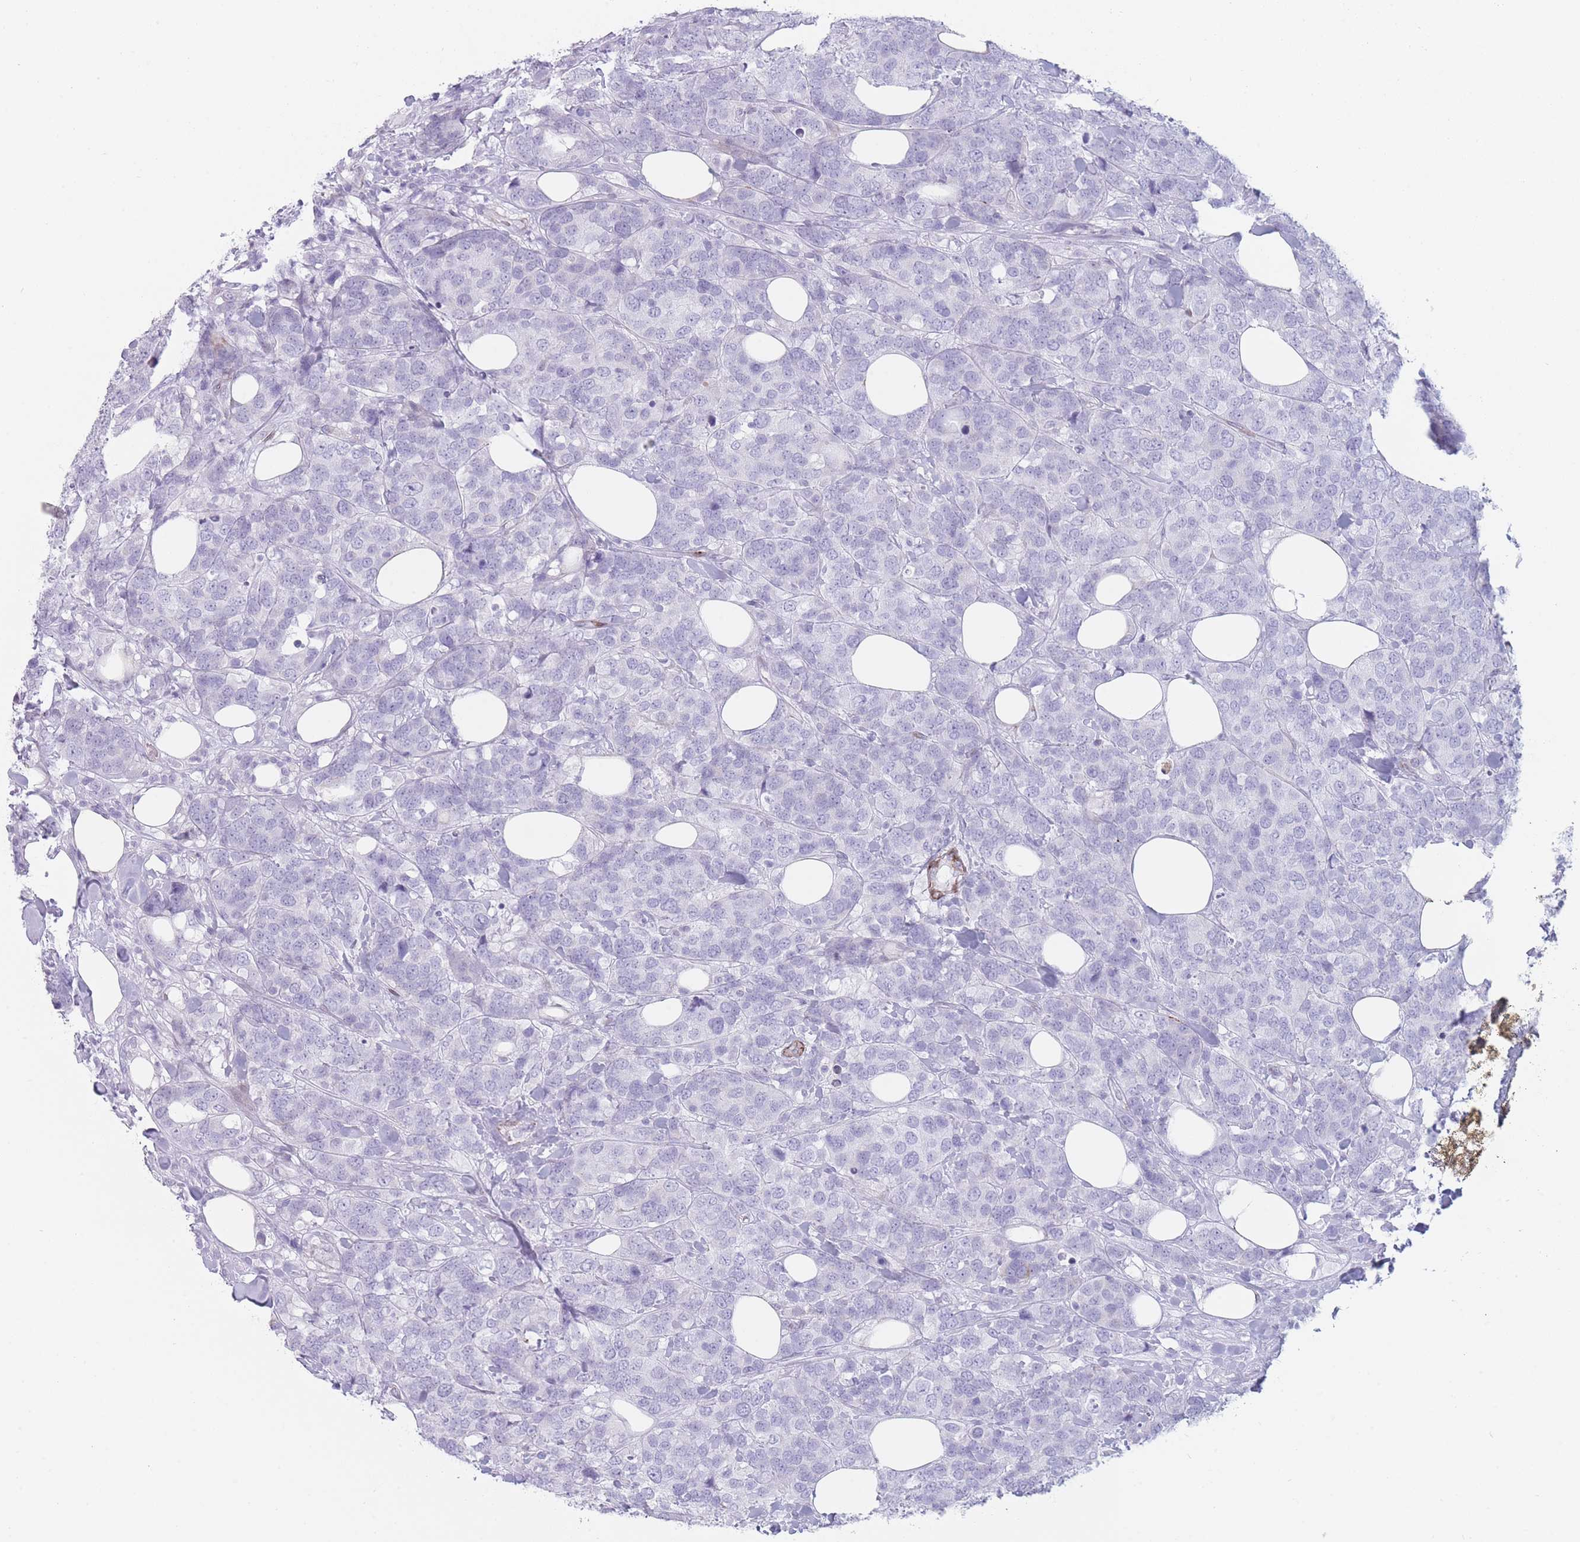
{"staining": {"intensity": "negative", "quantity": "none", "location": "none"}, "tissue": "breast cancer", "cell_type": "Tumor cells", "image_type": "cancer", "snomed": [{"axis": "morphology", "description": "Lobular carcinoma"}, {"axis": "topography", "description": "Breast"}], "caption": "Breast cancer was stained to show a protein in brown. There is no significant expression in tumor cells.", "gene": "IFNA6", "patient": {"sex": "female", "age": 59}}